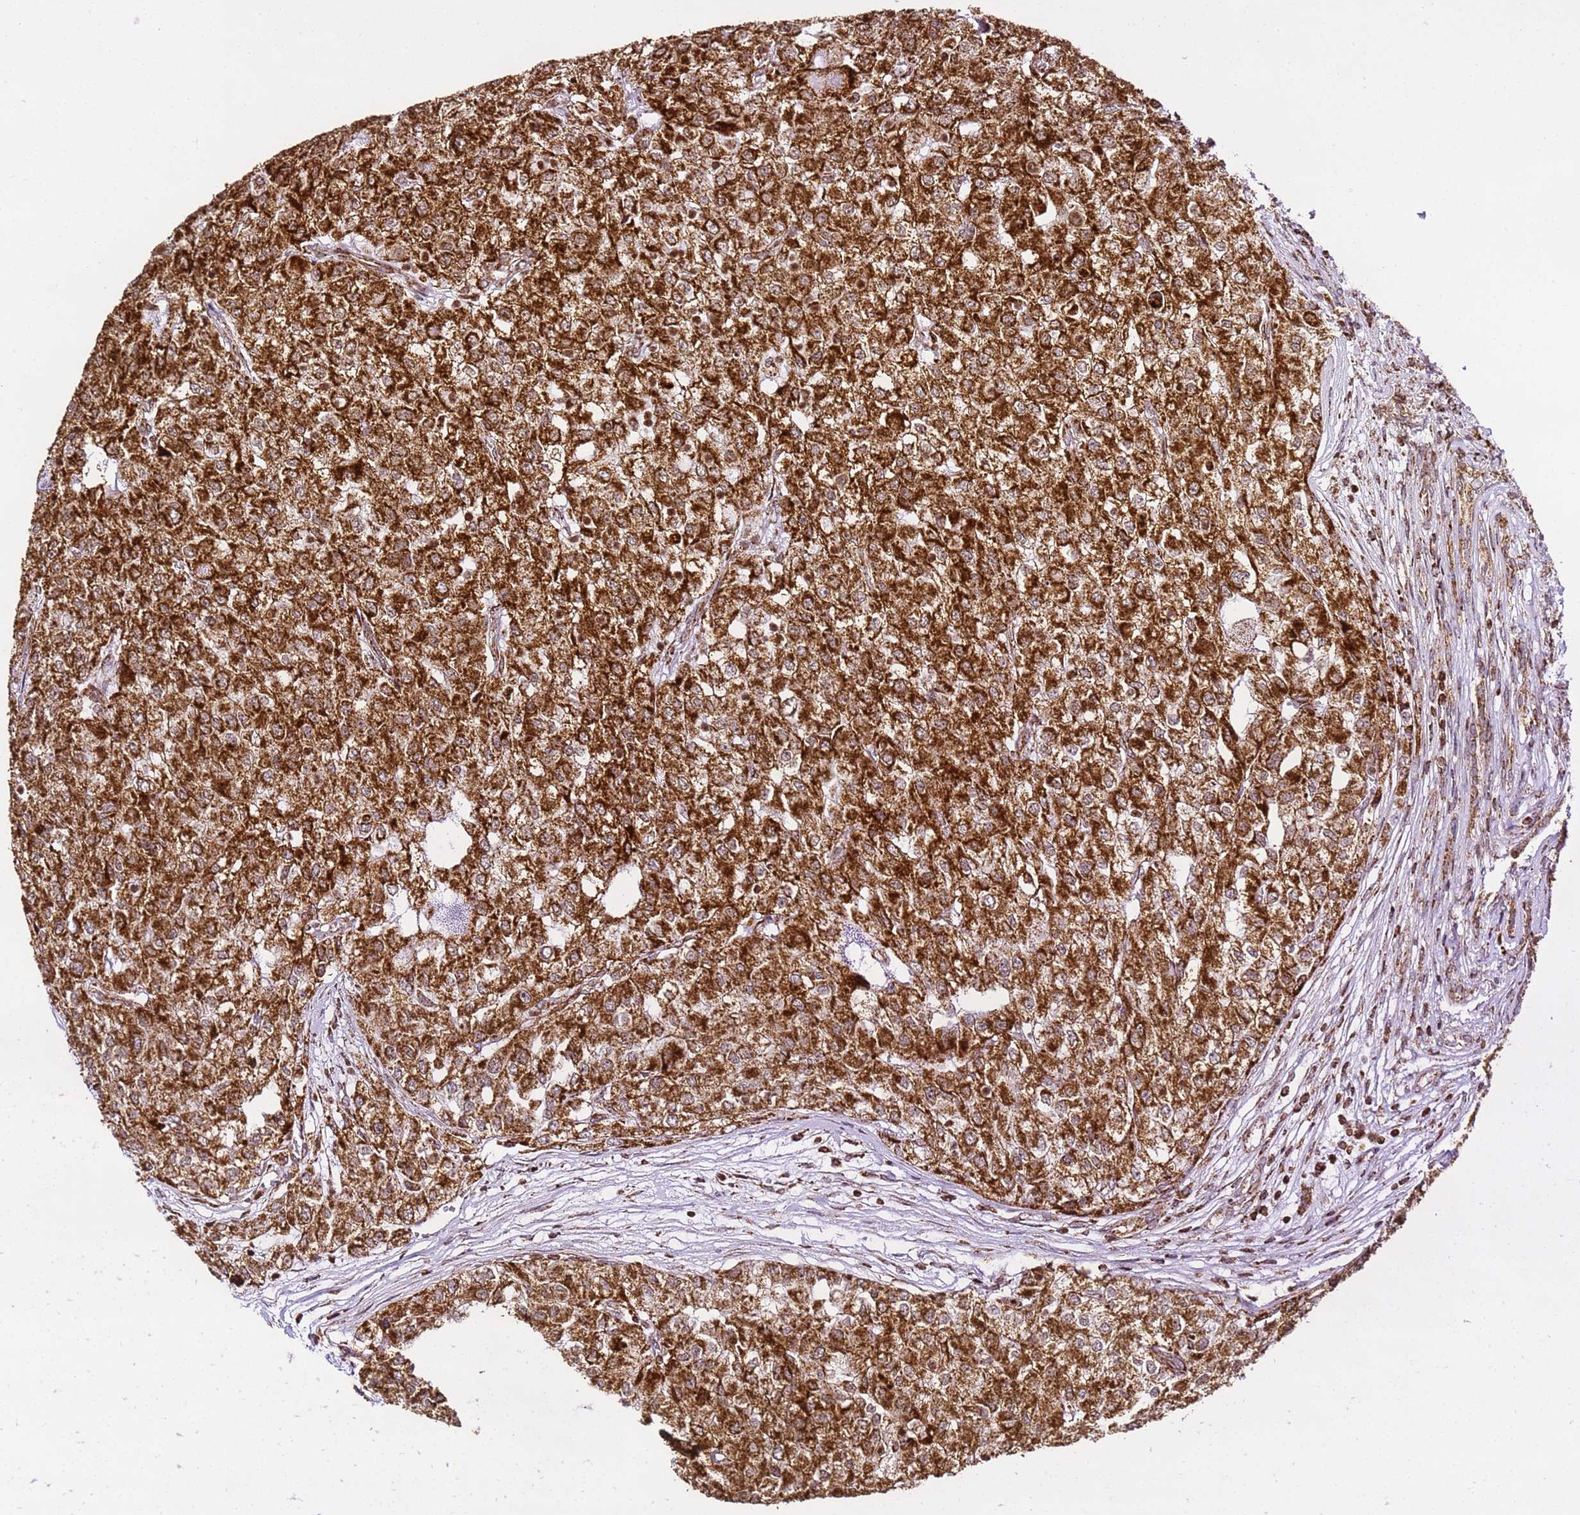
{"staining": {"intensity": "strong", "quantity": ">75%", "location": "cytoplasmic/membranous"}, "tissue": "renal cancer", "cell_type": "Tumor cells", "image_type": "cancer", "snomed": [{"axis": "morphology", "description": "Adenocarcinoma, NOS"}, {"axis": "topography", "description": "Kidney"}], "caption": "Tumor cells show strong cytoplasmic/membranous positivity in about >75% of cells in adenocarcinoma (renal).", "gene": "HSPE1", "patient": {"sex": "female", "age": 54}}